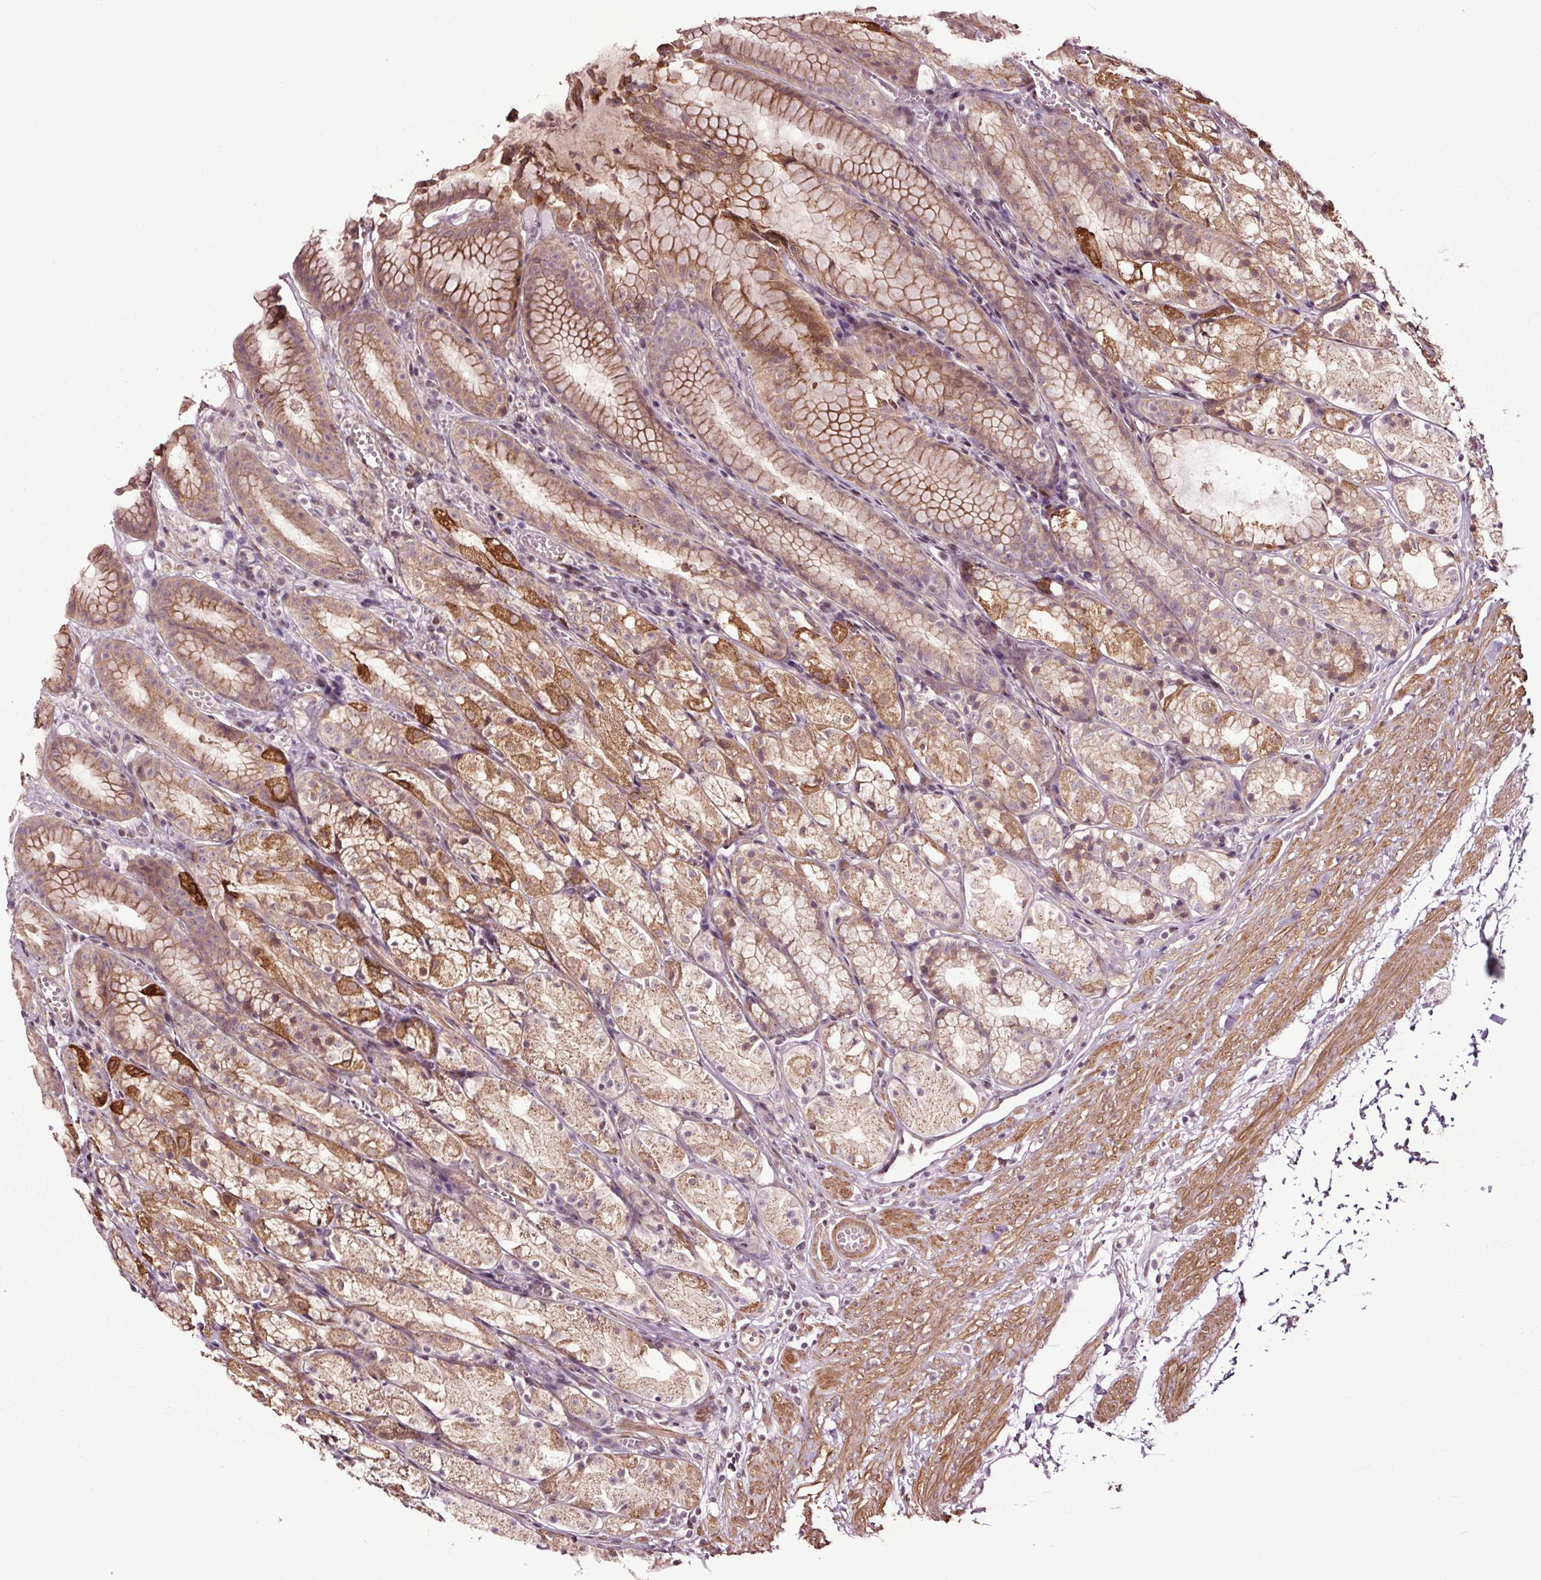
{"staining": {"intensity": "moderate", "quantity": "25%-75%", "location": "cytoplasmic/membranous"}, "tissue": "stomach", "cell_type": "Glandular cells", "image_type": "normal", "snomed": [{"axis": "morphology", "description": "Normal tissue, NOS"}, {"axis": "topography", "description": "Stomach"}], "caption": "The image exhibits immunohistochemical staining of unremarkable stomach. There is moderate cytoplasmic/membranous positivity is present in approximately 25%-75% of glandular cells. The staining was performed using DAB (3,3'-diaminobenzidine) to visualize the protein expression in brown, while the nuclei were stained in blue with hematoxylin (Magnification: 20x).", "gene": "HAUS5", "patient": {"sex": "male", "age": 70}}